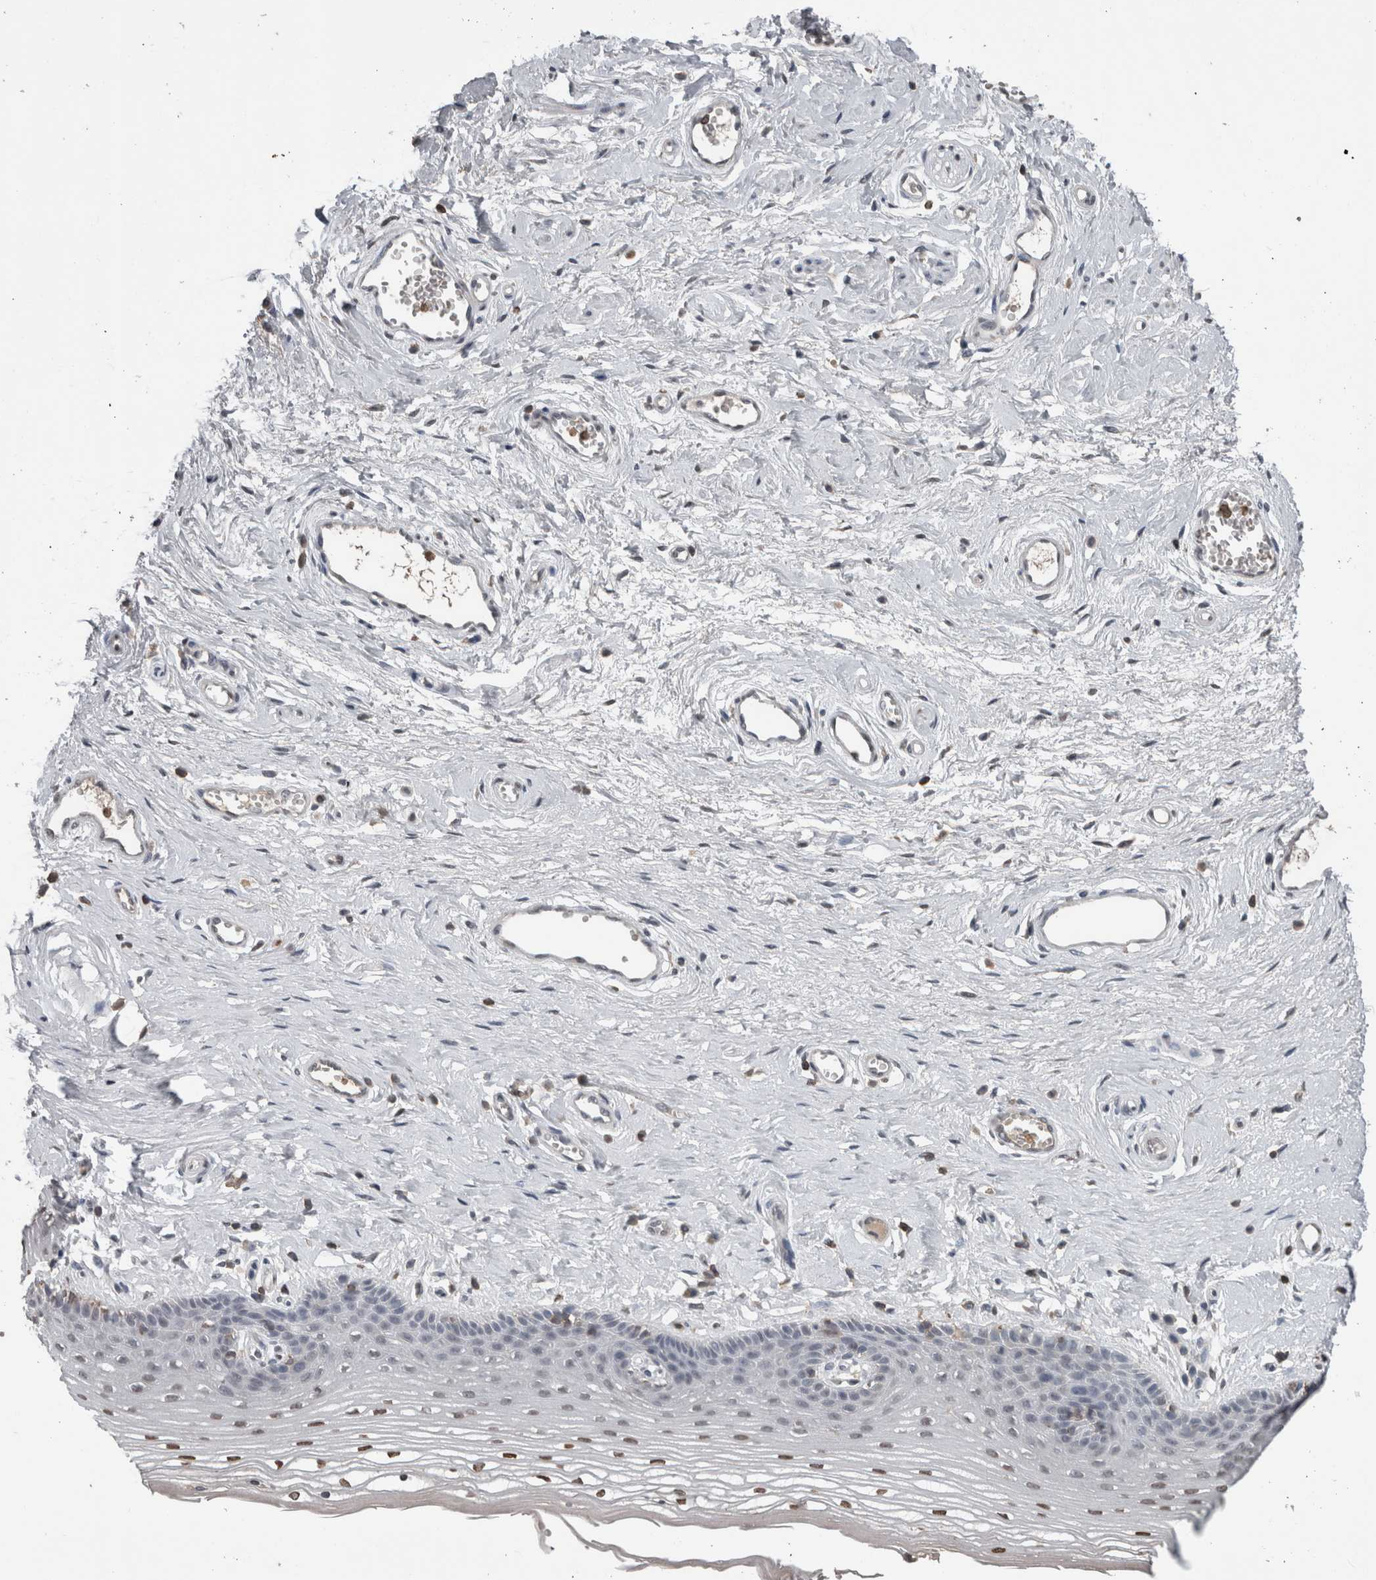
{"staining": {"intensity": "moderate", "quantity": "<25%", "location": "nuclear"}, "tissue": "vagina", "cell_type": "Squamous epithelial cells", "image_type": "normal", "snomed": [{"axis": "morphology", "description": "Normal tissue, NOS"}, {"axis": "topography", "description": "Vagina"}], "caption": "Protein positivity by immunohistochemistry displays moderate nuclear expression in approximately <25% of squamous epithelial cells in benign vagina. The protein is stained brown, and the nuclei are stained in blue (DAB (3,3'-diaminobenzidine) IHC with brightfield microscopy, high magnification).", "gene": "MAFF", "patient": {"sex": "female", "age": 46}}